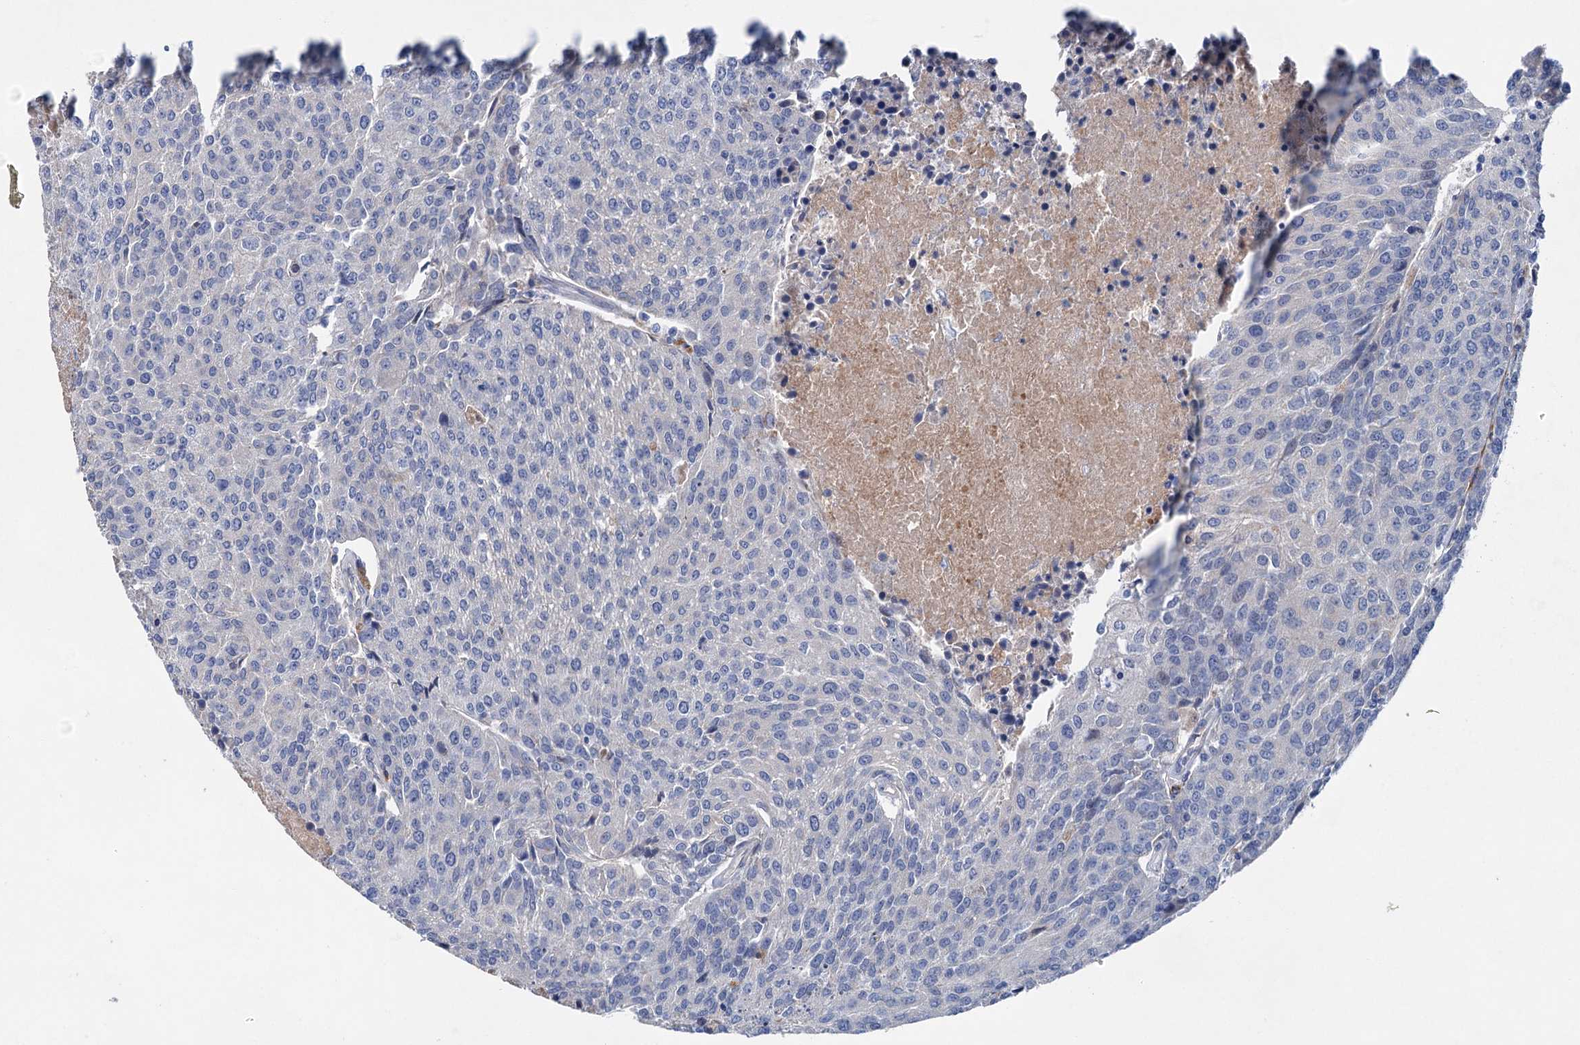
{"staining": {"intensity": "negative", "quantity": "none", "location": "none"}, "tissue": "urothelial cancer", "cell_type": "Tumor cells", "image_type": "cancer", "snomed": [{"axis": "morphology", "description": "Urothelial carcinoma, High grade"}, {"axis": "topography", "description": "Urinary bladder"}], "caption": "Protein analysis of urothelial cancer exhibits no significant positivity in tumor cells.", "gene": "GPR155", "patient": {"sex": "female", "age": 85}}